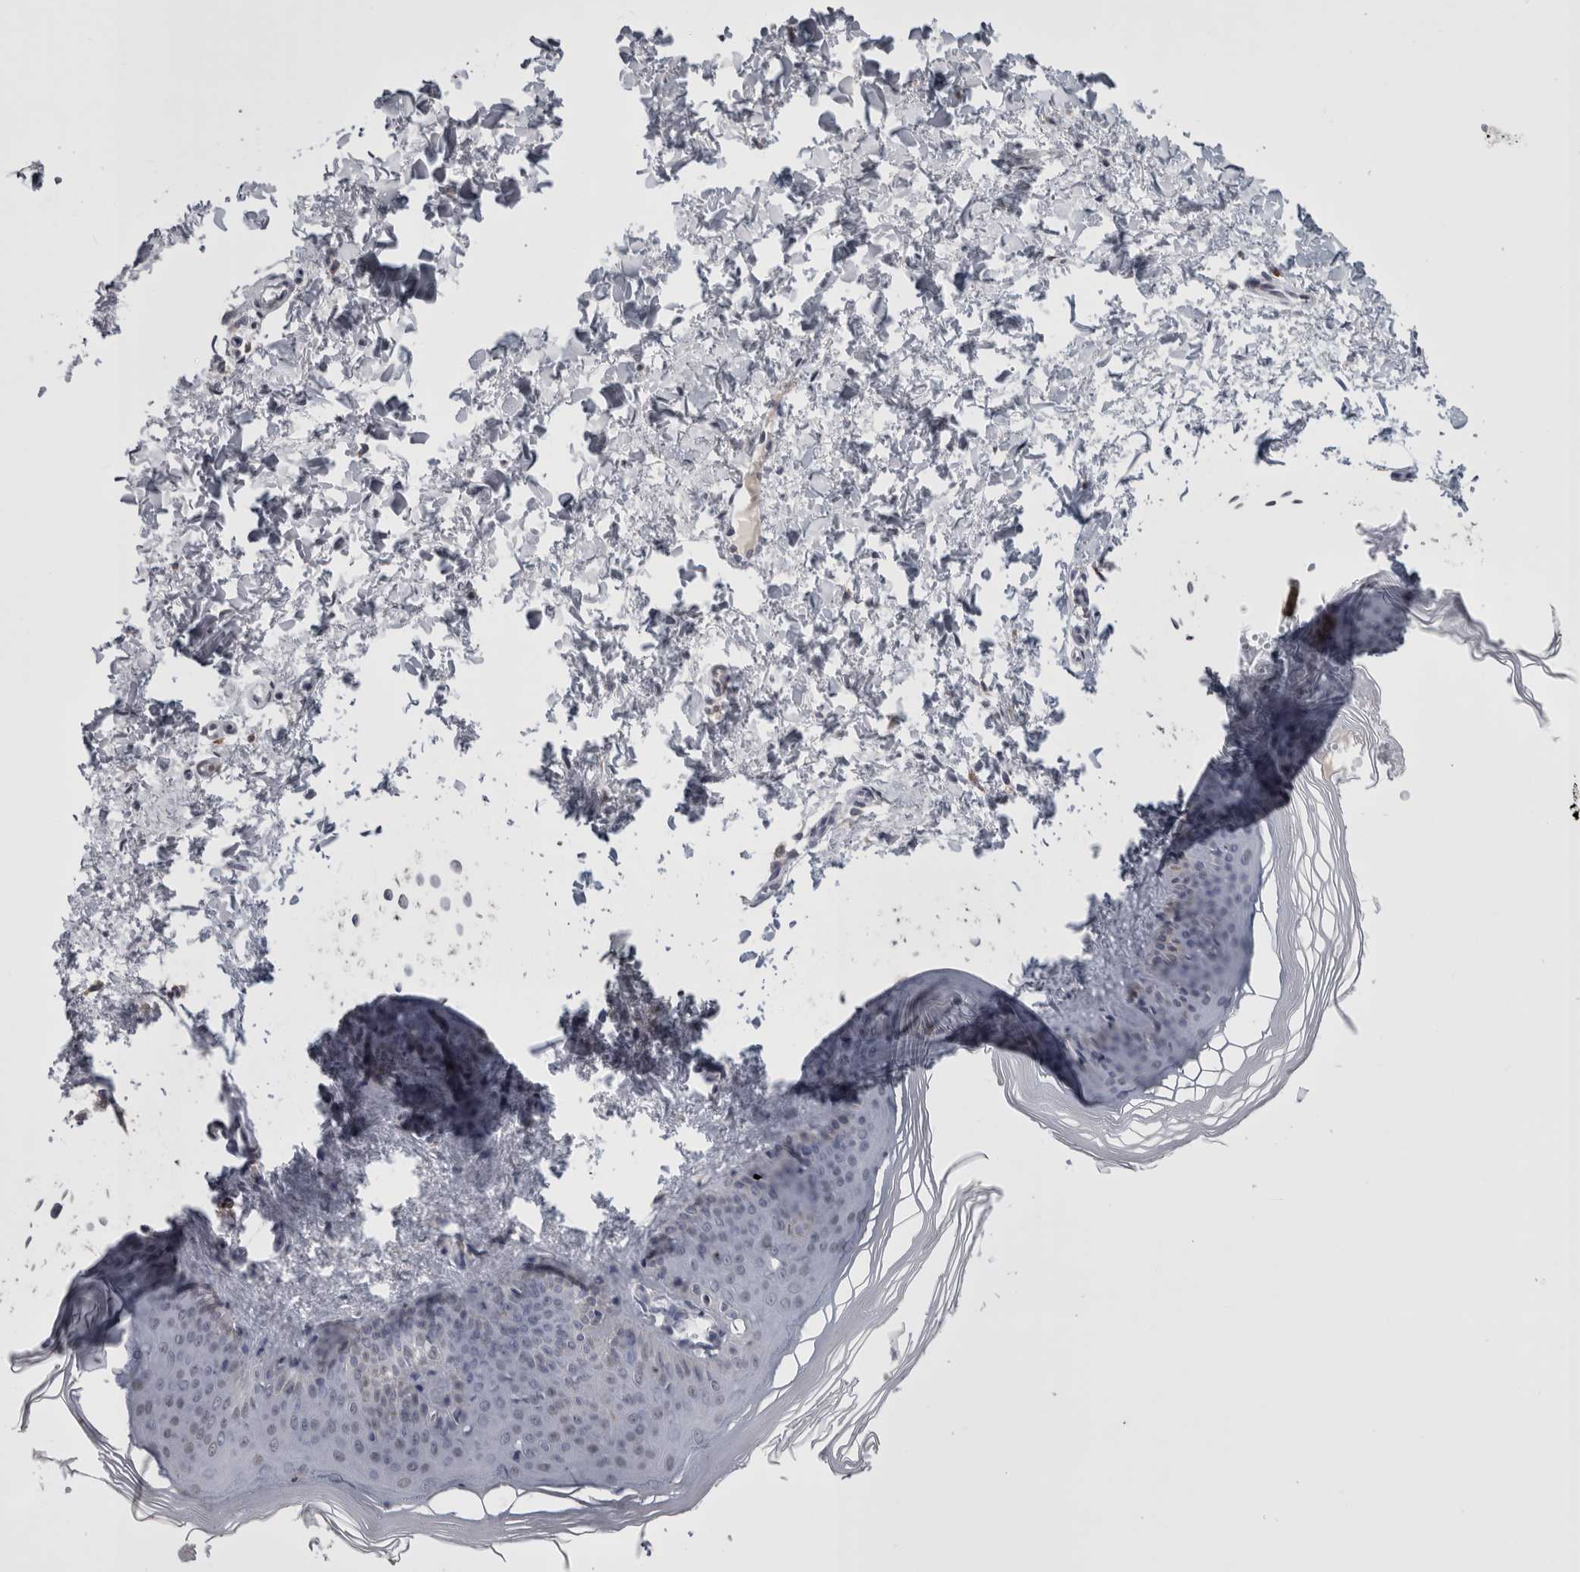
{"staining": {"intensity": "negative", "quantity": "none", "location": "none"}, "tissue": "skin", "cell_type": "Fibroblasts", "image_type": "normal", "snomed": [{"axis": "morphology", "description": "Normal tissue, NOS"}, {"axis": "topography", "description": "Skin"}], "caption": "Fibroblasts are negative for protein expression in benign human skin. (DAB immunohistochemistry (IHC), high magnification).", "gene": "PAX5", "patient": {"sex": "female", "age": 27}}